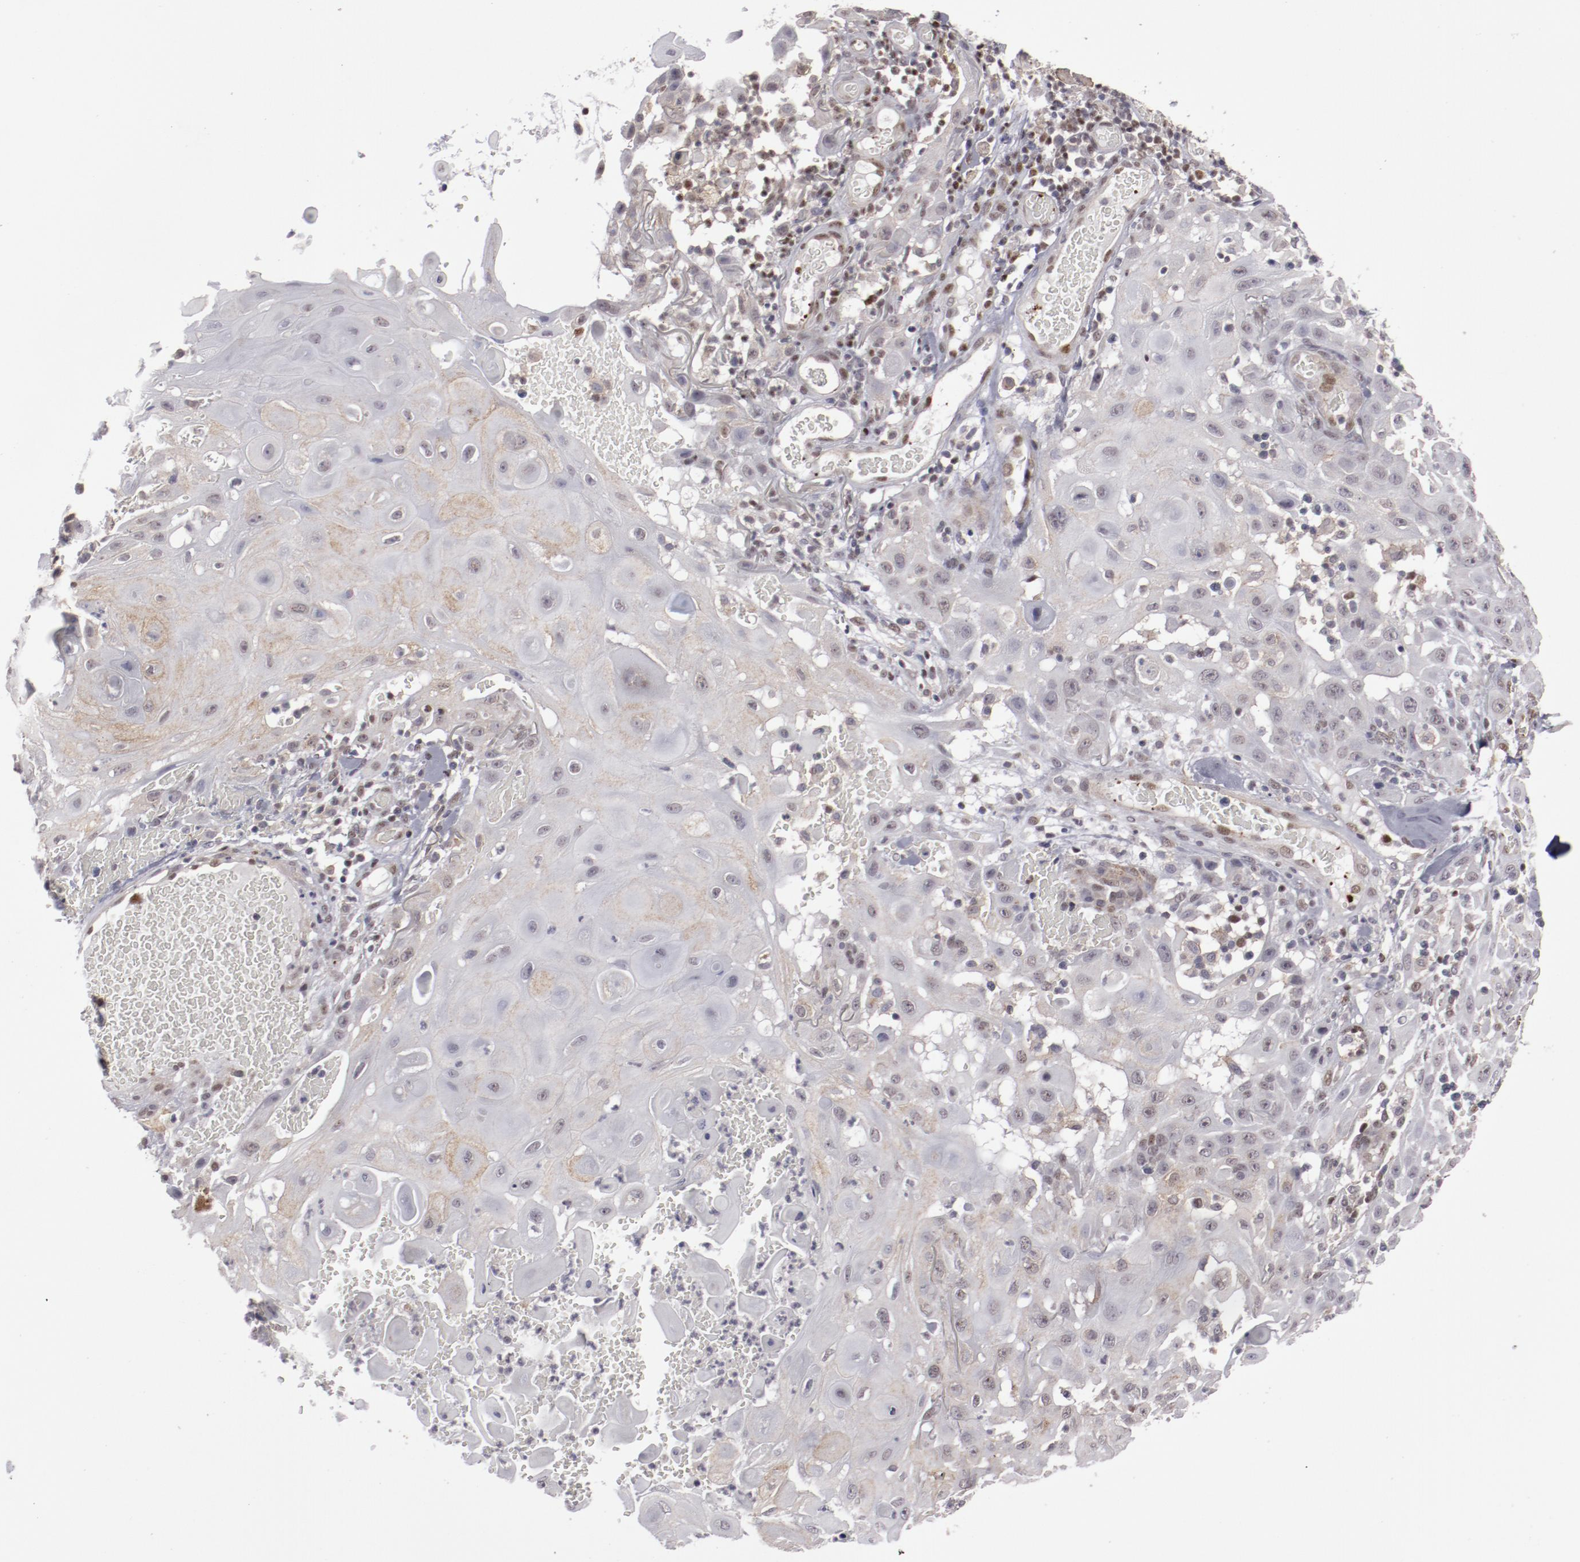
{"staining": {"intensity": "negative", "quantity": "none", "location": "none"}, "tissue": "skin cancer", "cell_type": "Tumor cells", "image_type": "cancer", "snomed": [{"axis": "morphology", "description": "Squamous cell carcinoma, NOS"}, {"axis": "topography", "description": "Skin"}], "caption": "Squamous cell carcinoma (skin) was stained to show a protein in brown. There is no significant staining in tumor cells.", "gene": "LEF1", "patient": {"sex": "male", "age": 24}}